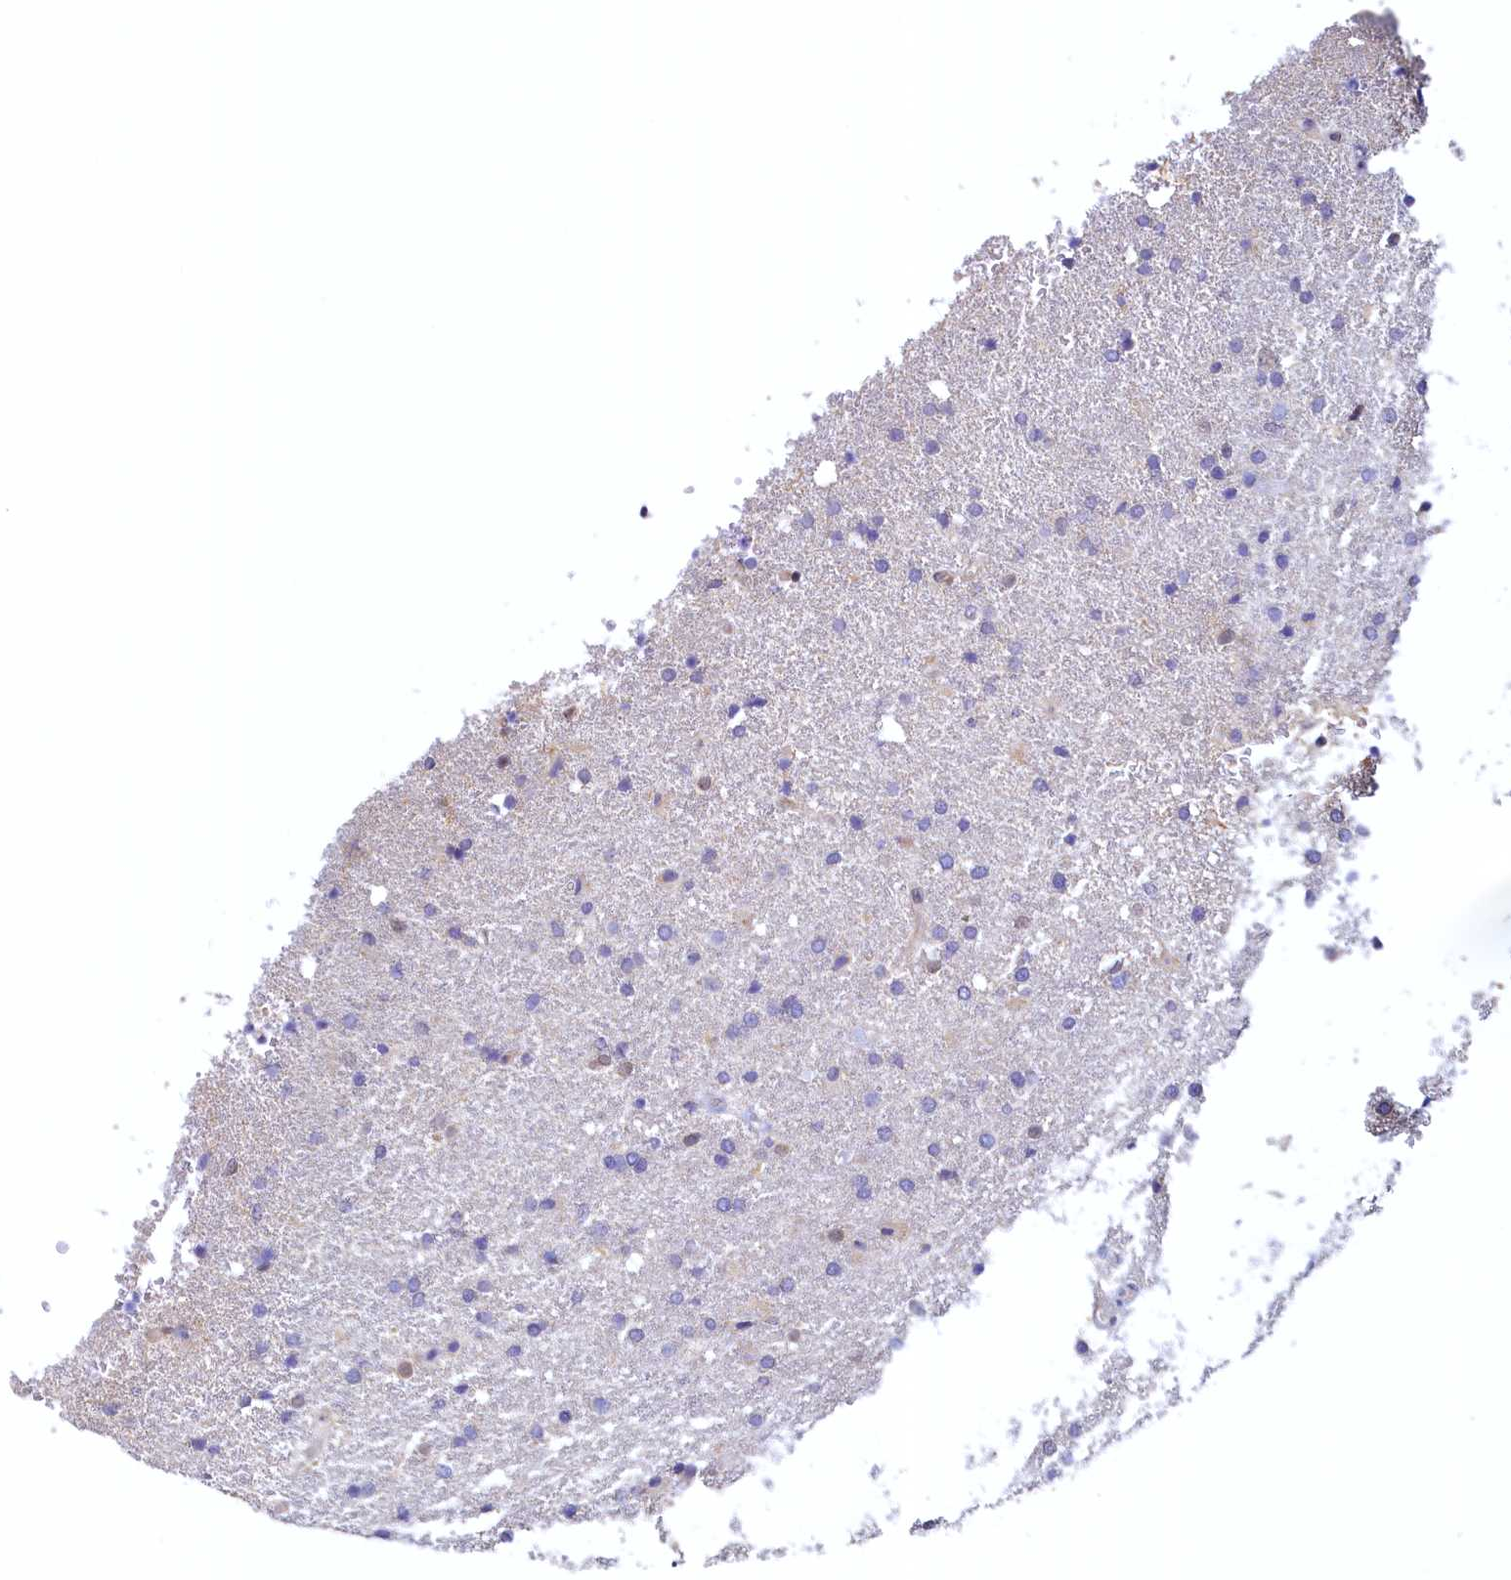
{"staining": {"intensity": "negative", "quantity": "none", "location": "none"}, "tissue": "glioma", "cell_type": "Tumor cells", "image_type": "cancer", "snomed": [{"axis": "morphology", "description": "Glioma, malignant, High grade"}, {"axis": "topography", "description": "Brain"}], "caption": "Tumor cells are negative for protein expression in human glioma.", "gene": "PAAF1", "patient": {"sex": "male", "age": 72}}